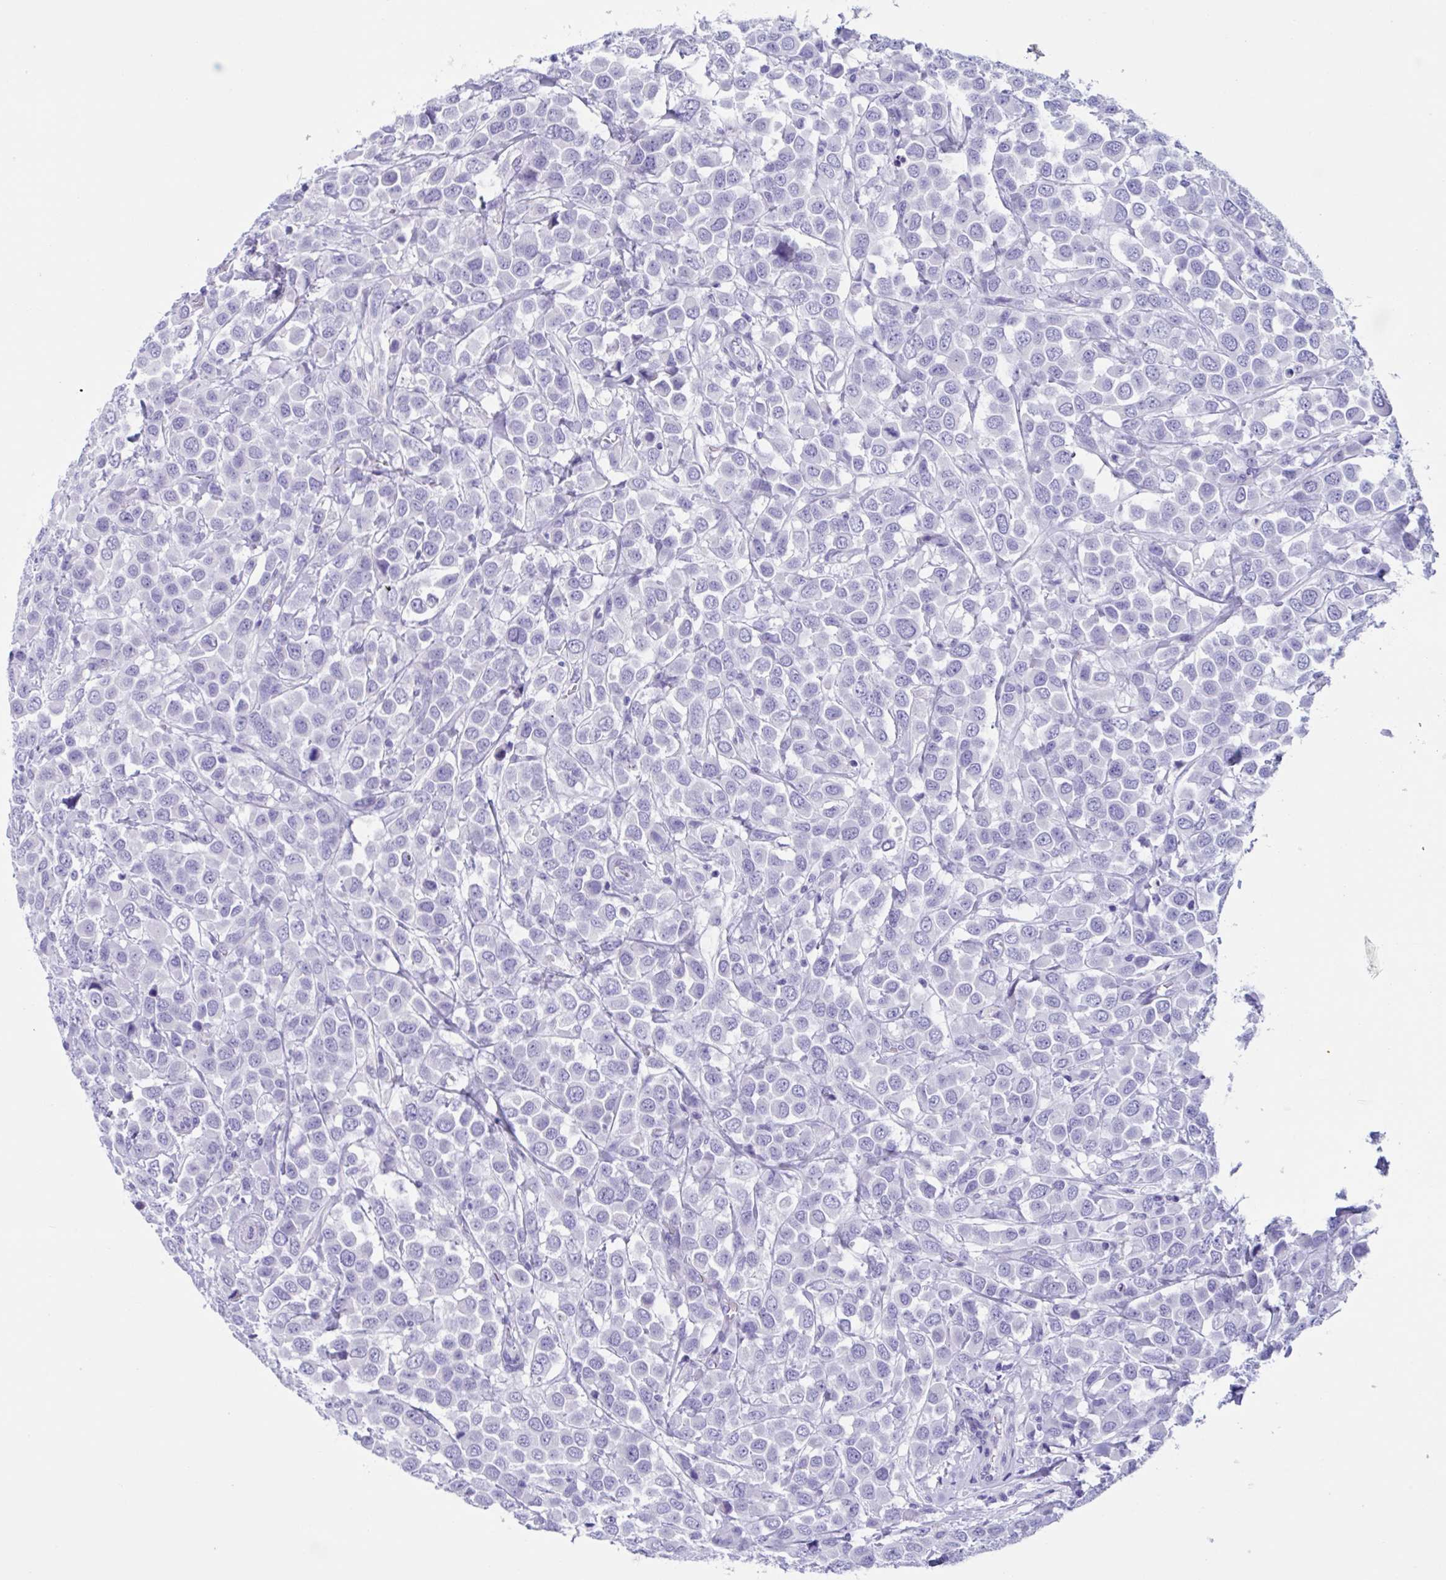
{"staining": {"intensity": "negative", "quantity": "none", "location": "none"}, "tissue": "breast cancer", "cell_type": "Tumor cells", "image_type": "cancer", "snomed": [{"axis": "morphology", "description": "Duct carcinoma"}, {"axis": "topography", "description": "Breast"}], "caption": "Protein analysis of infiltrating ductal carcinoma (breast) shows no significant positivity in tumor cells.", "gene": "USP35", "patient": {"sex": "female", "age": 61}}